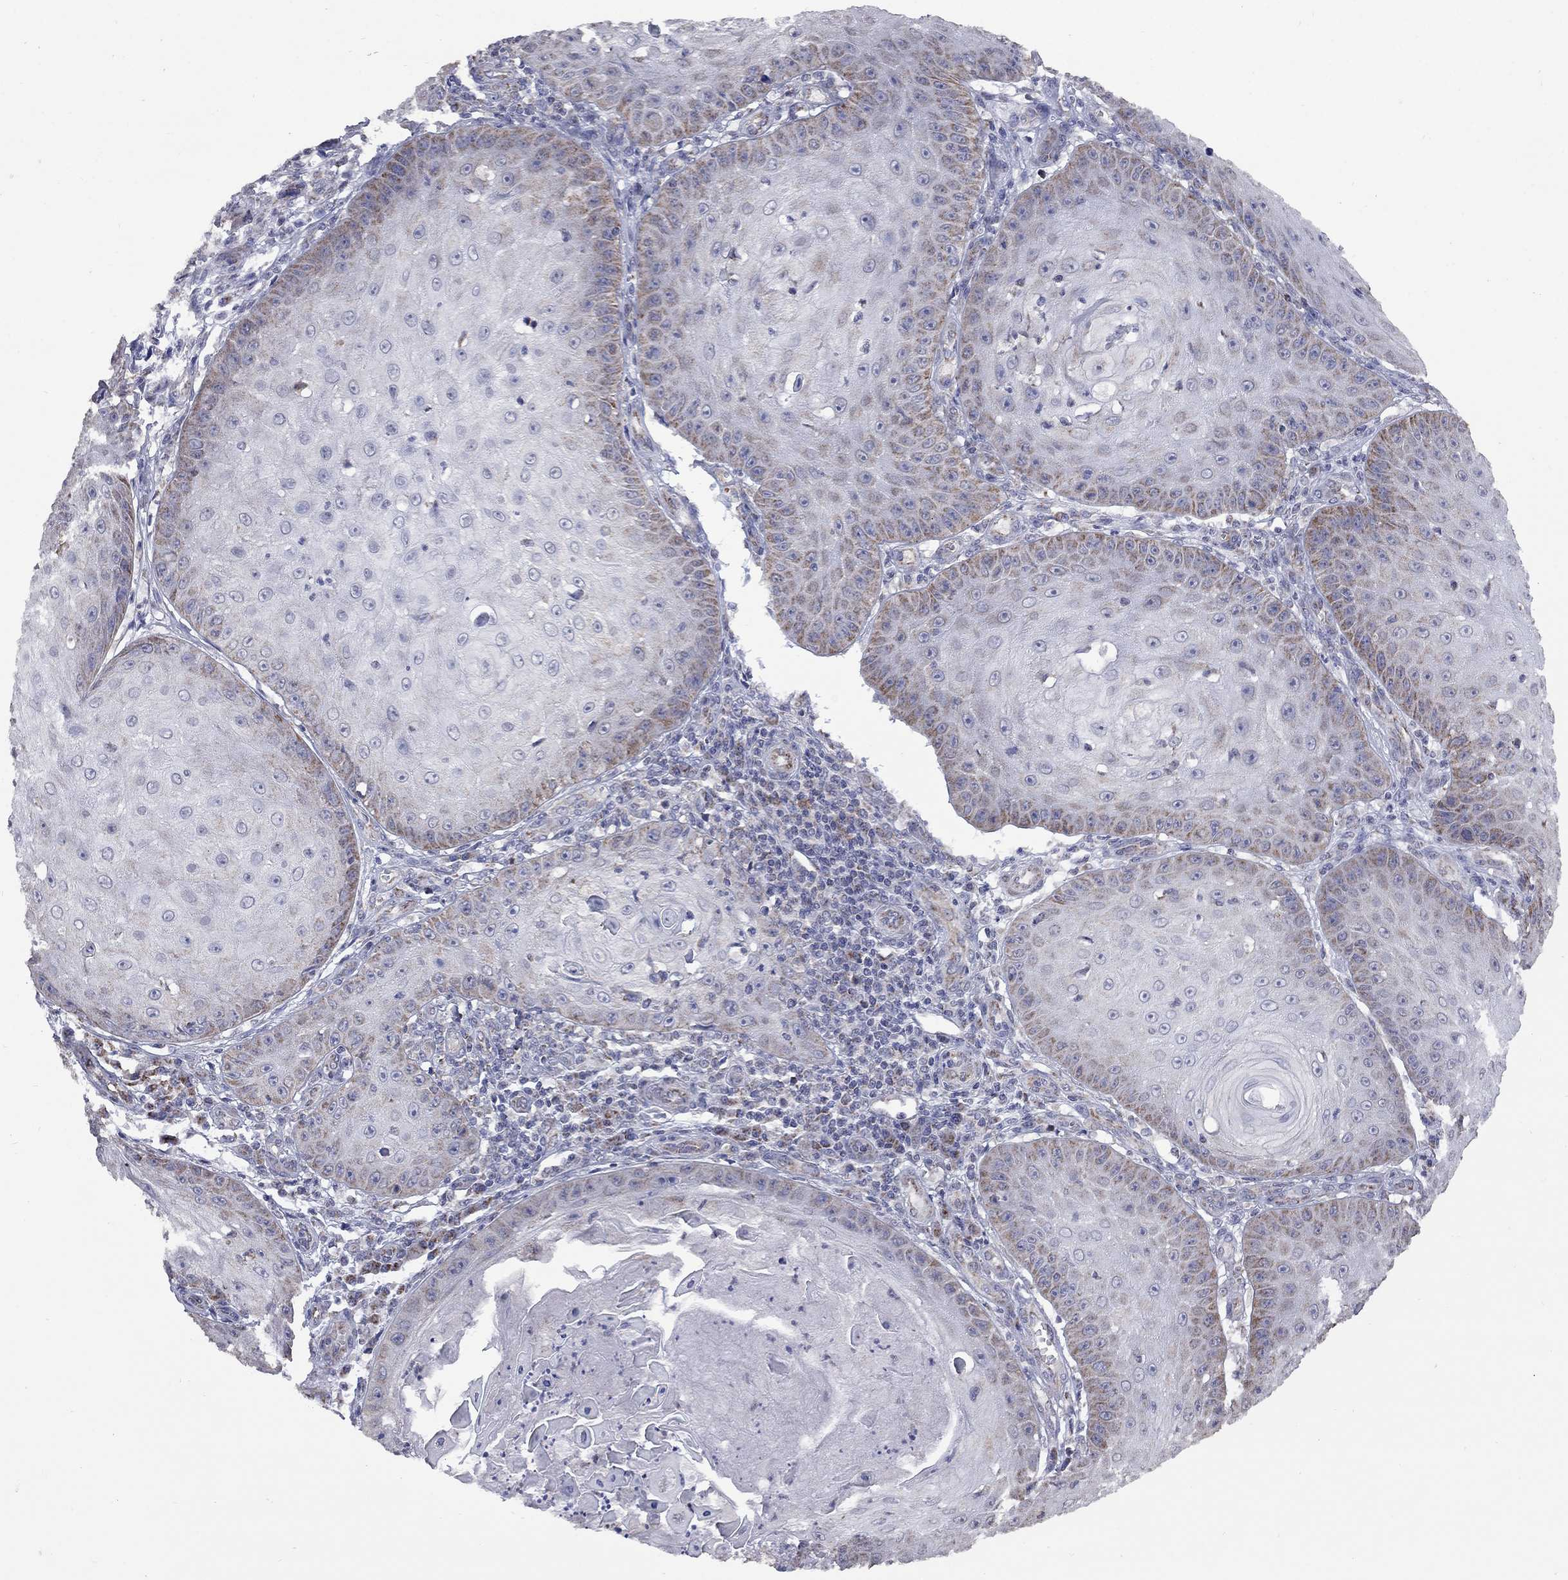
{"staining": {"intensity": "moderate", "quantity": "25%-75%", "location": "cytoplasmic/membranous"}, "tissue": "skin cancer", "cell_type": "Tumor cells", "image_type": "cancer", "snomed": [{"axis": "morphology", "description": "Squamous cell carcinoma, NOS"}, {"axis": "topography", "description": "Skin"}], "caption": "This image reveals immunohistochemistry (IHC) staining of human skin cancer (squamous cell carcinoma), with medium moderate cytoplasmic/membranous expression in about 25%-75% of tumor cells.", "gene": "NDUFB1", "patient": {"sex": "male", "age": 70}}